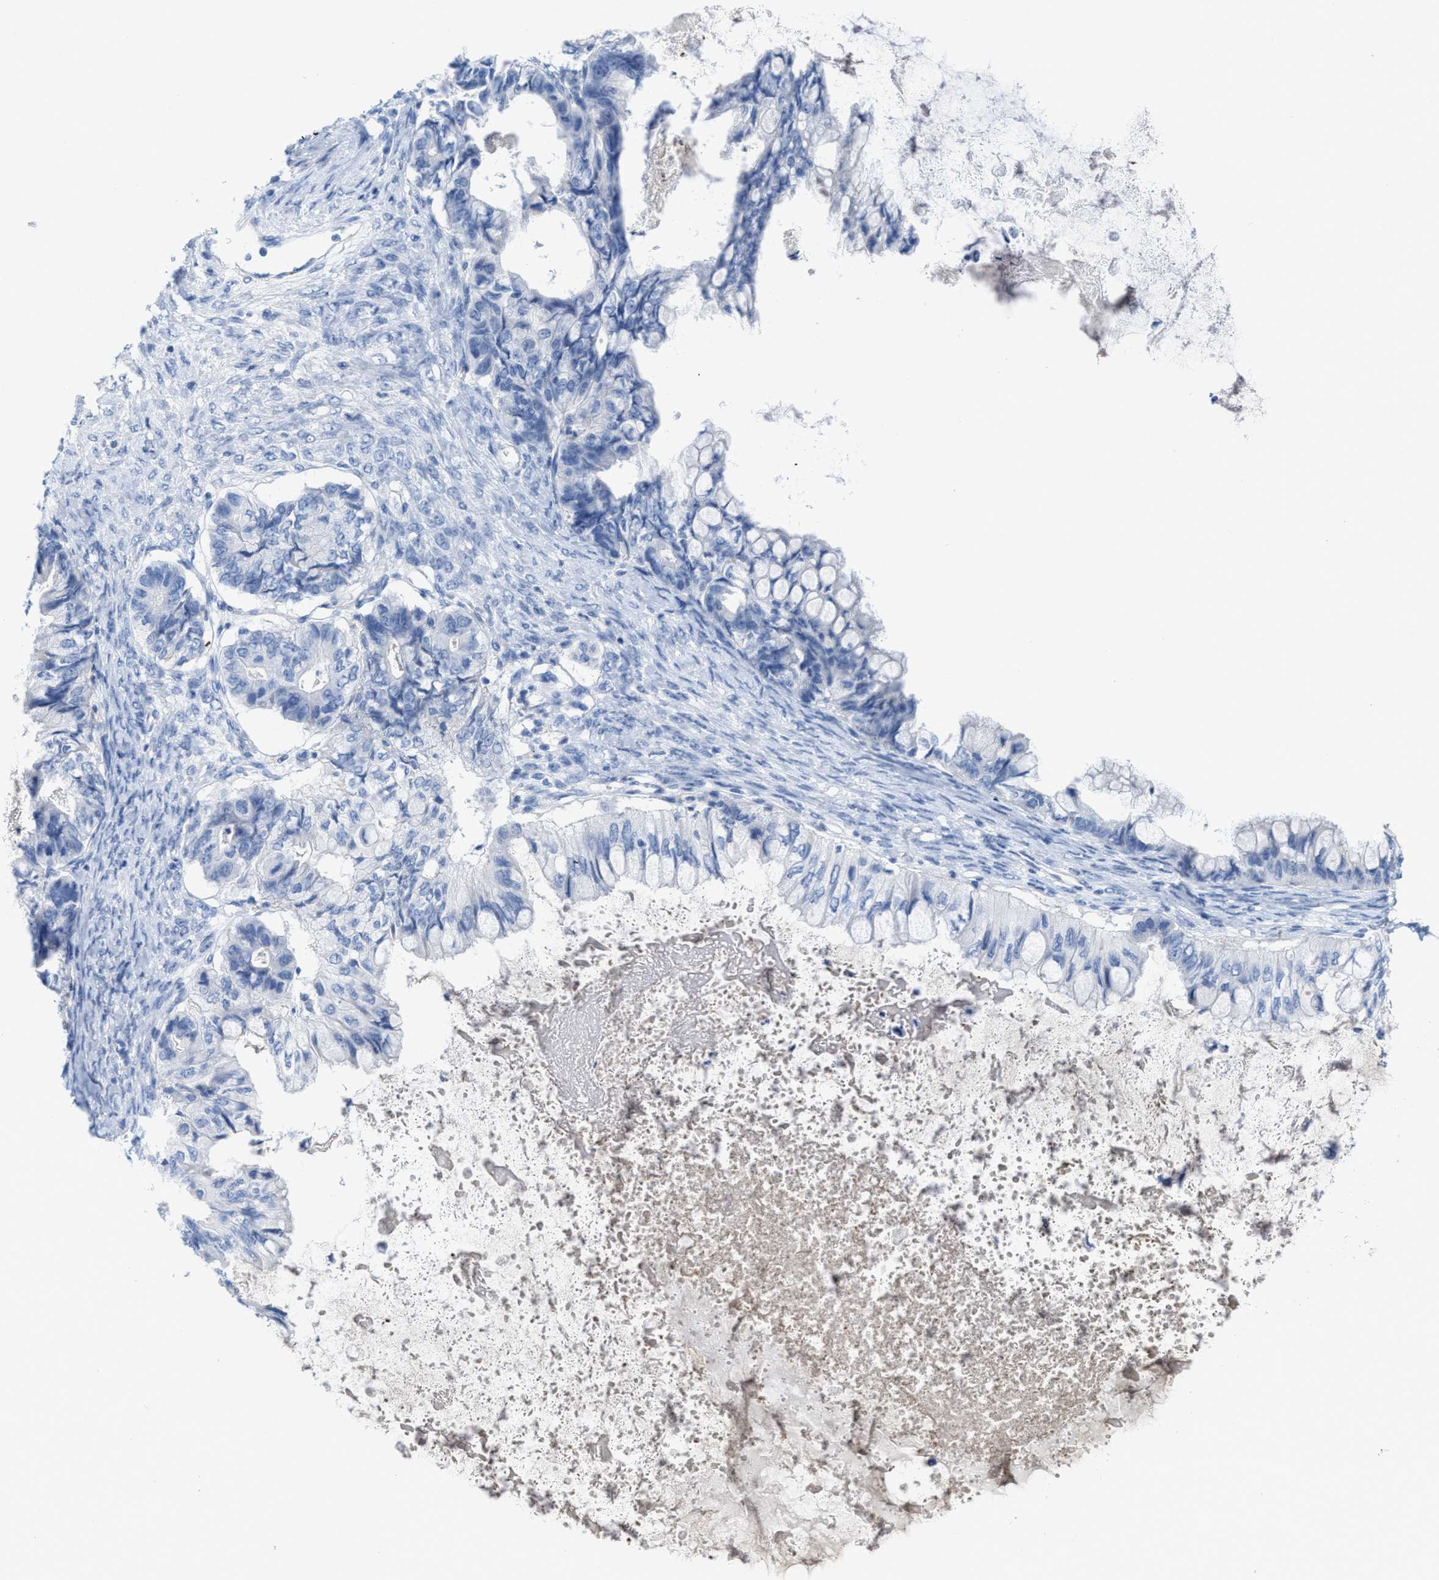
{"staining": {"intensity": "negative", "quantity": "none", "location": "none"}, "tissue": "ovarian cancer", "cell_type": "Tumor cells", "image_type": "cancer", "snomed": [{"axis": "morphology", "description": "Cystadenocarcinoma, mucinous, NOS"}, {"axis": "topography", "description": "Ovary"}], "caption": "DAB immunohistochemical staining of human mucinous cystadenocarcinoma (ovarian) reveals no significant positivity in tumor cells.", "gene": "CPA2", "patient": {"sex": "female", "age": 80}}